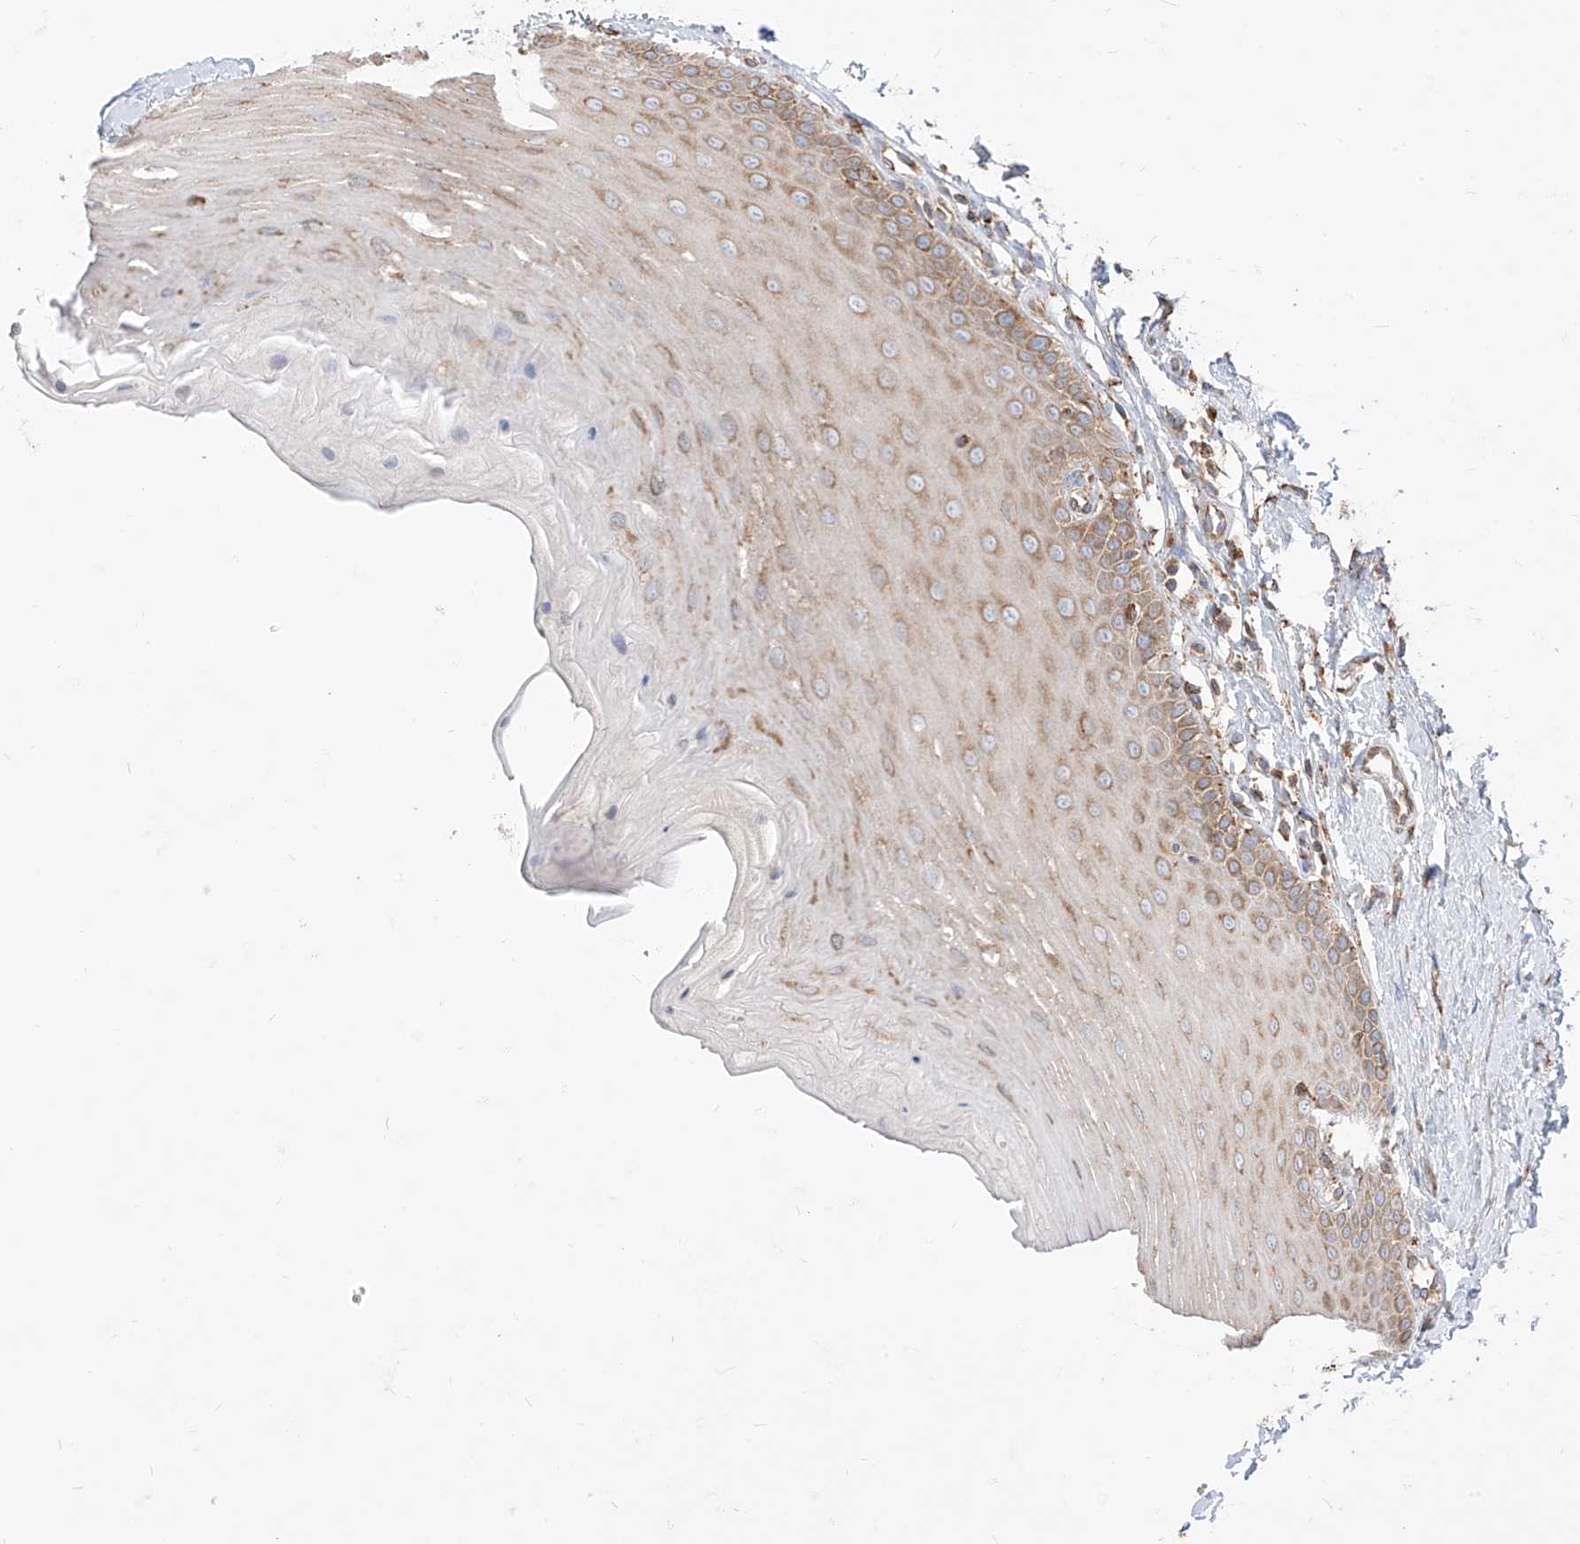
{"staining": {"intensity": "moderate", "quantity": "<25%", "location": "cytoplasmic/membranous"}, "tissue": "oral mucosa", "cell_type": "Squamous epithelial cells", "image_type": "normal", "snomed": [{"axis": "morphology", "description": "Normal tissue, NOS"}, {"axis": "topography", "description": "Oral tissue"}], "caption": "A brown stain highlights moderate cytoplasmic/membranous positivity of a protein in squamous epithelial cells of benign human oral mucosa. (Stains: DAB (3,3'-diaminobenzidine) in brown, nuclei in blue, Microscopy: brightfield microscopy at high magnification).", "gene": "PDIA6", "patient": {"sex": "female", "age": 39}}